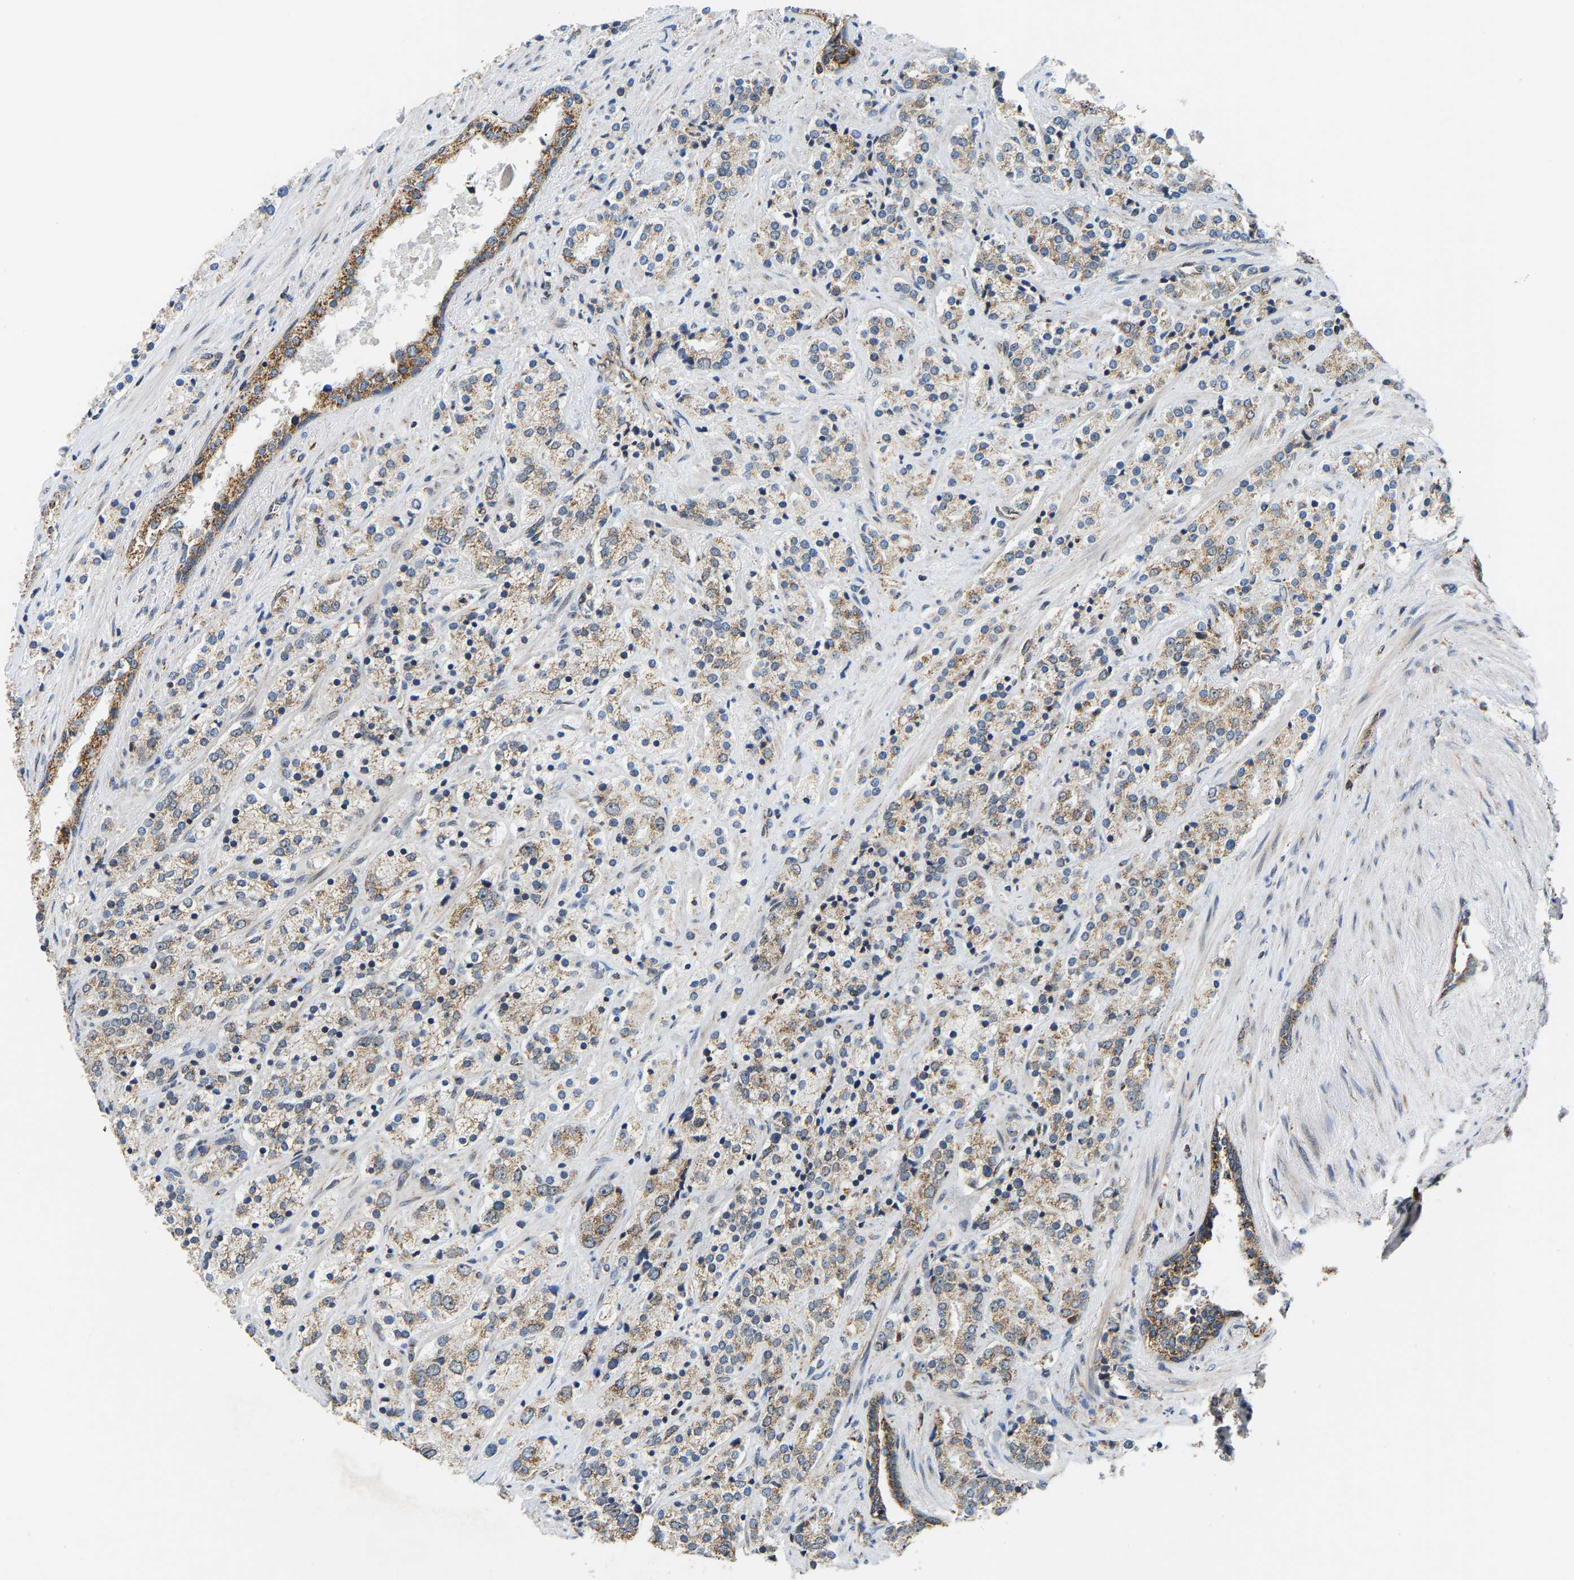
{"staining": {"intensity": "weak", "quantity": ">75%", "location": "cytoplasmic/membranous"}, "tissue": "prostate cancer", "cell_type": "Tumor cells", "image_type": "cancer", "snomed": [{"axis": "morphology", "description": "Adenocarcinoma, High grade"}, {"axis": "topography", "description": "Prostate"}], "caption": "Immunohistochemistry (IHC) of human adenocarcinoma (high-grade) (prostate) displays low levels of weak cytoplasmic/membranous expression in about >75% of tumor cells.", "gene": "GIMAP7", "patient": {"sex": "male", "age": 71}}